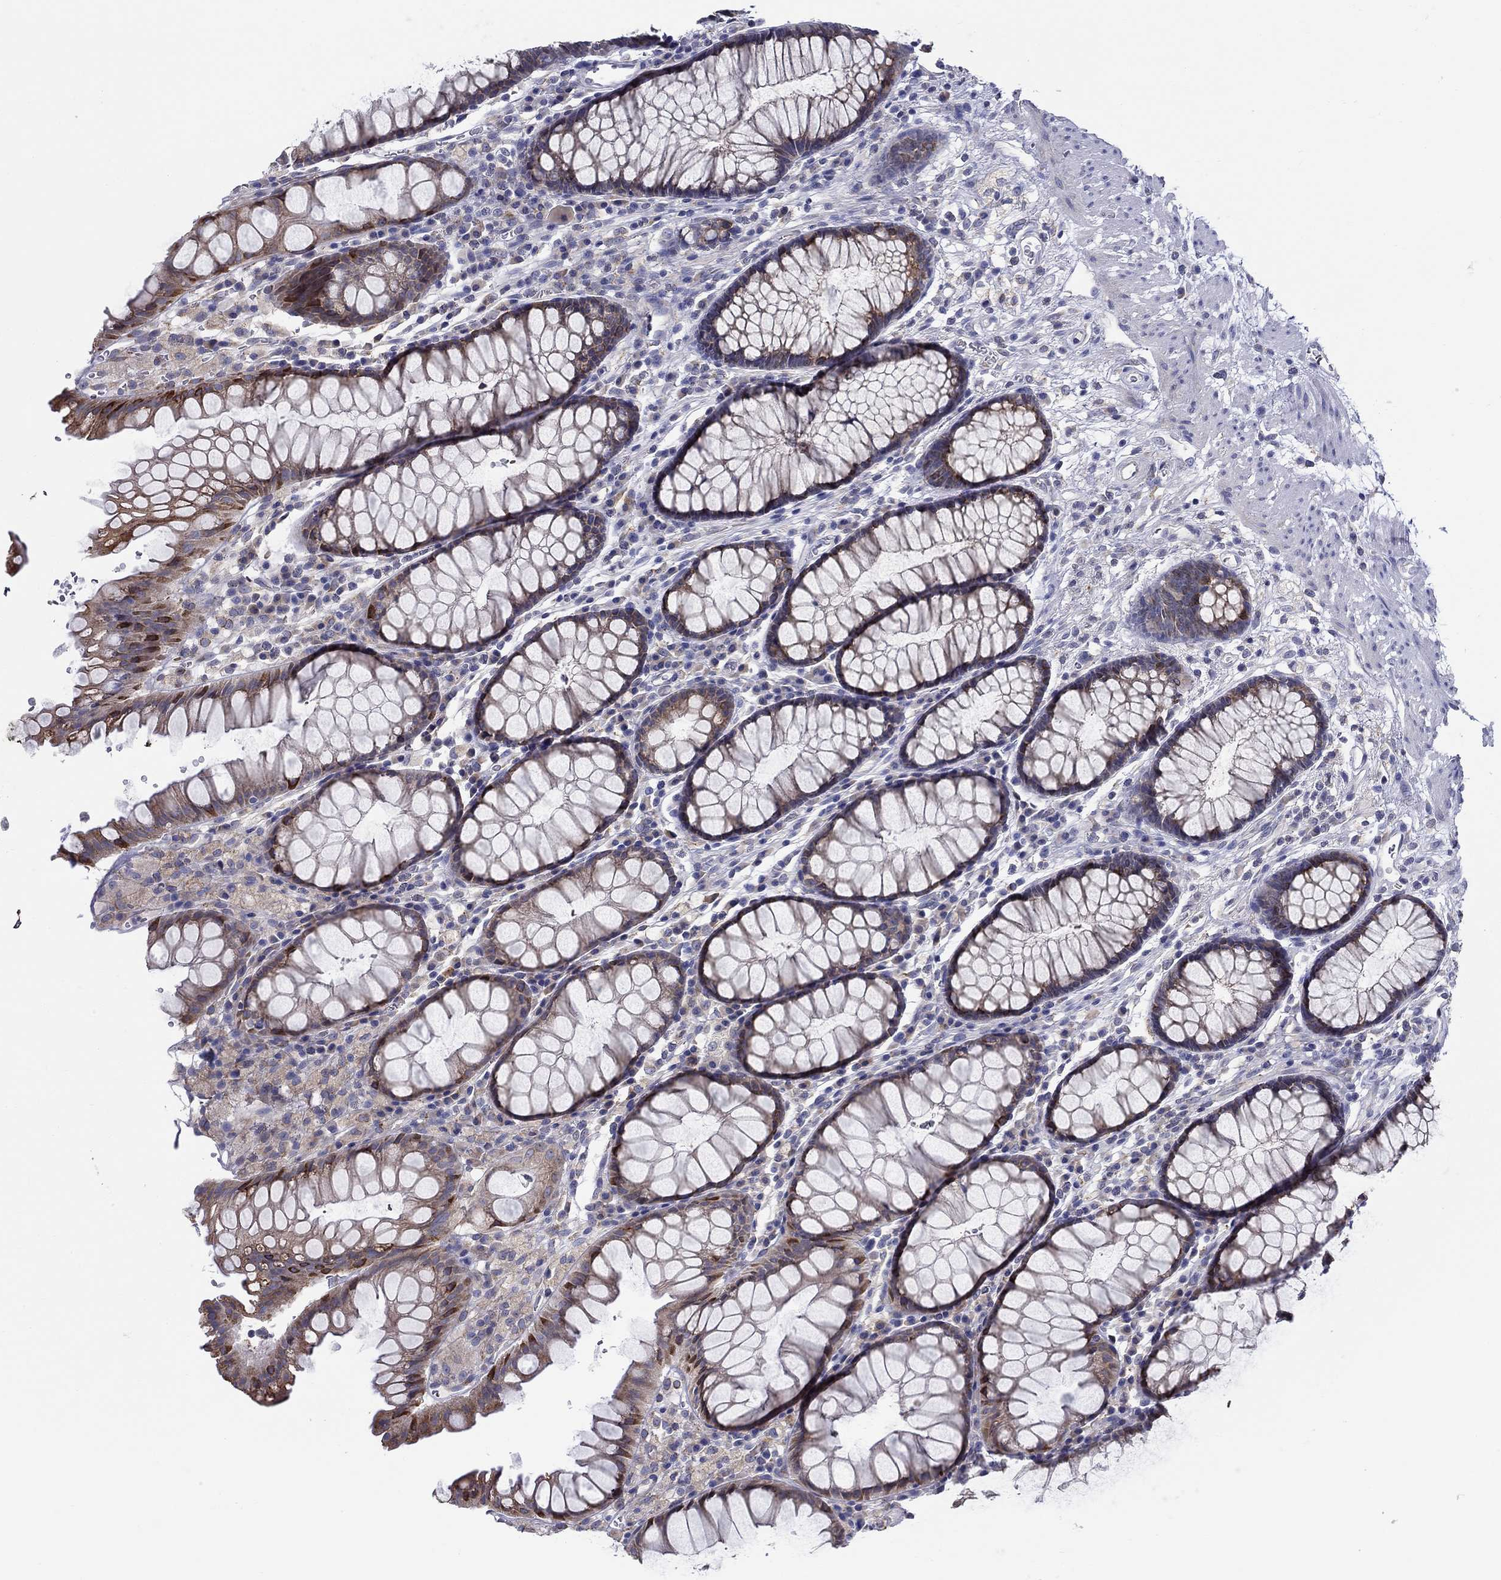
{"staining": {"intensity": "strong", "quantity": "25%-75%", "location": "cytoplasmic/membranous"}, "tissue": "rectum", "cell_type": "Glandular cells", "image_type": "normal", "snomed": [{"axis": "morphology", "description": "Normal tissue, NOS"}, {"axis": "topography", "description": "Rectum"}], "caption": "About 25%-75% of glandular cells in benign human rectum exhibit strong cytoplasmic/membranous protein staining as visualized by brown immunohistochemical staining.", "gene": "QRFPR", "patient": {"sex": "female", "age": 68}}